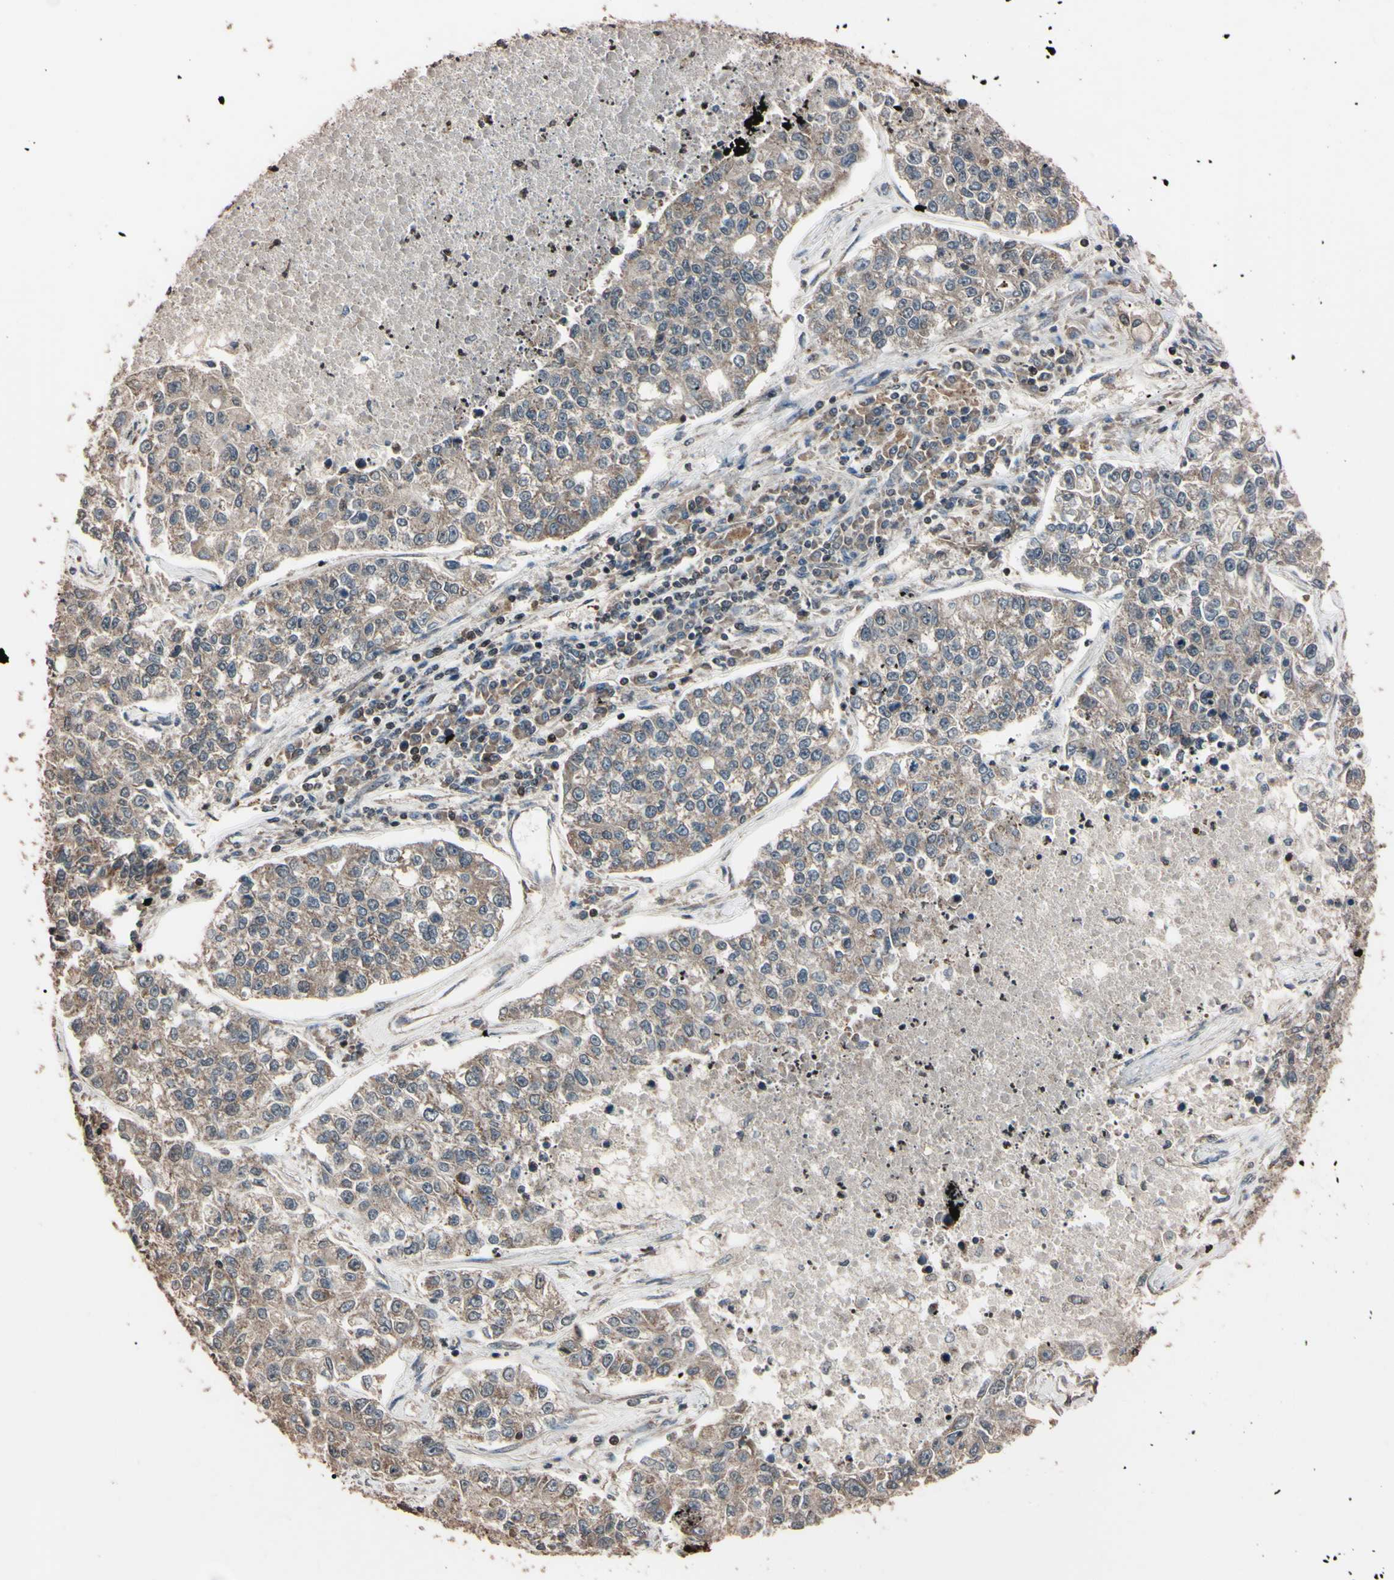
{"staining": {"intensity": "weak", "quantity": ">75%", "location": "cytoplasmic/membranous"}, "tissue": "lung cancer", "cell_type": "Tumor cells", "image_type": "cancer", "snomed": [{"axis": "morphology", "description": "Adenocarcinoma, NOS"}, {"axis": "topography", "description": "Lung"}], "caption": "IHC of human lung adenocarcinoma shows low levels of weak cytoplasmic/membranous positivity in approximately >75% of tumor cells.", "gene": "TNFRSF1A", "patient": {"sex": "male", "age": 49}}